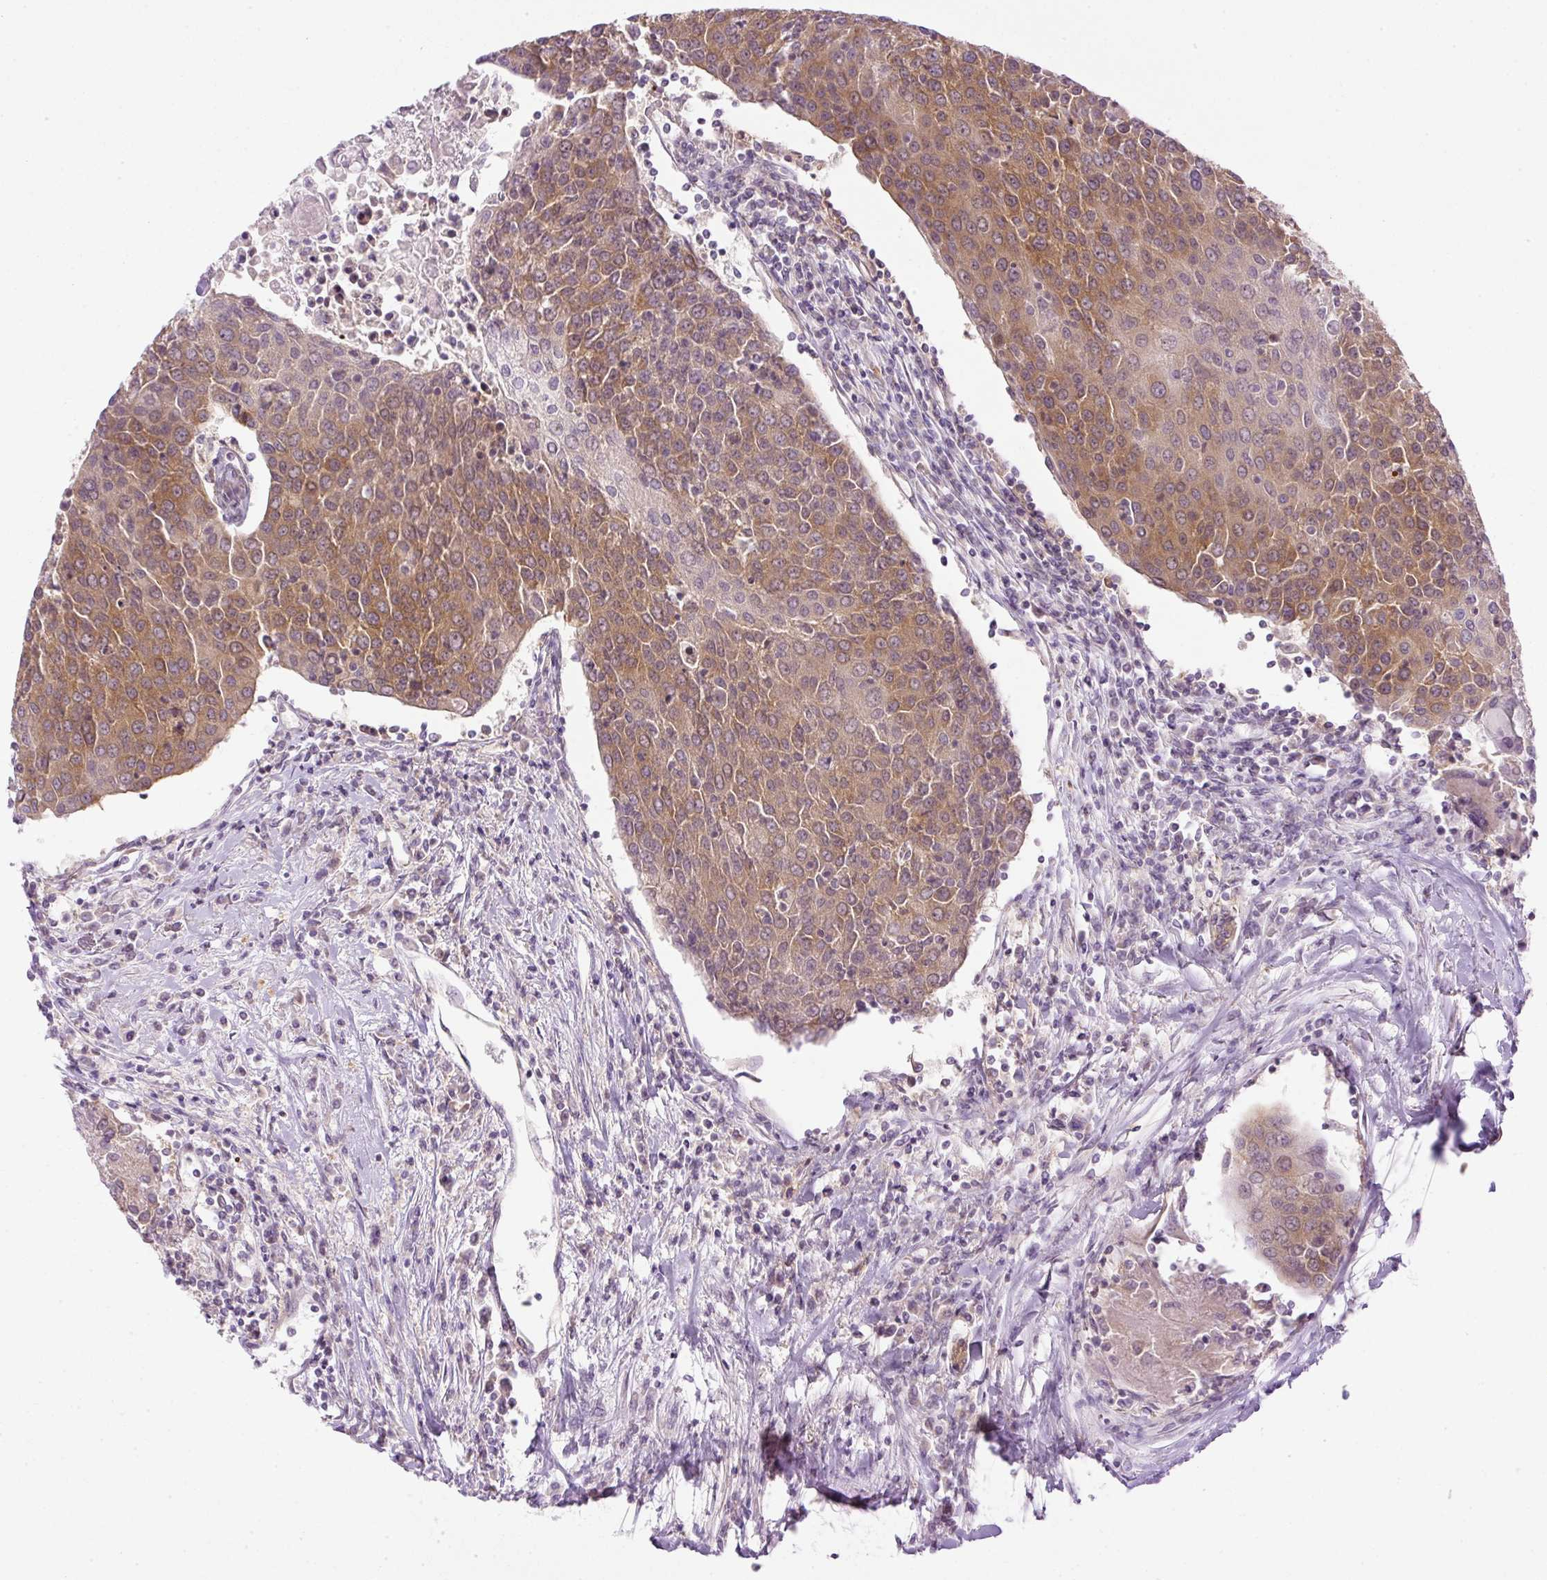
{"staining": {"intensity": "moderate", "quantity": ">75%", "location": "cytoplasmic/membranous"}, "tissue": "urothelial cancer", "cell_type": "Tumor cells", "image_type": "cancer", "snomed": [{"axis": "morphology", "description": "Urothelial carcinoma, High grade"}, {"axis": "topography", "description": "Urinary bladder"}], "caption": "Immunohistochemistry micrograph of human high-grade urothelial carcinoma stained for a protein (brown), which displays medium levels of moderate cytoplasmic/membranous positivity in approximately >75% of tumor cells.", "gene": "MZT2B", "patient": {"sex": "female", "age": 85}}